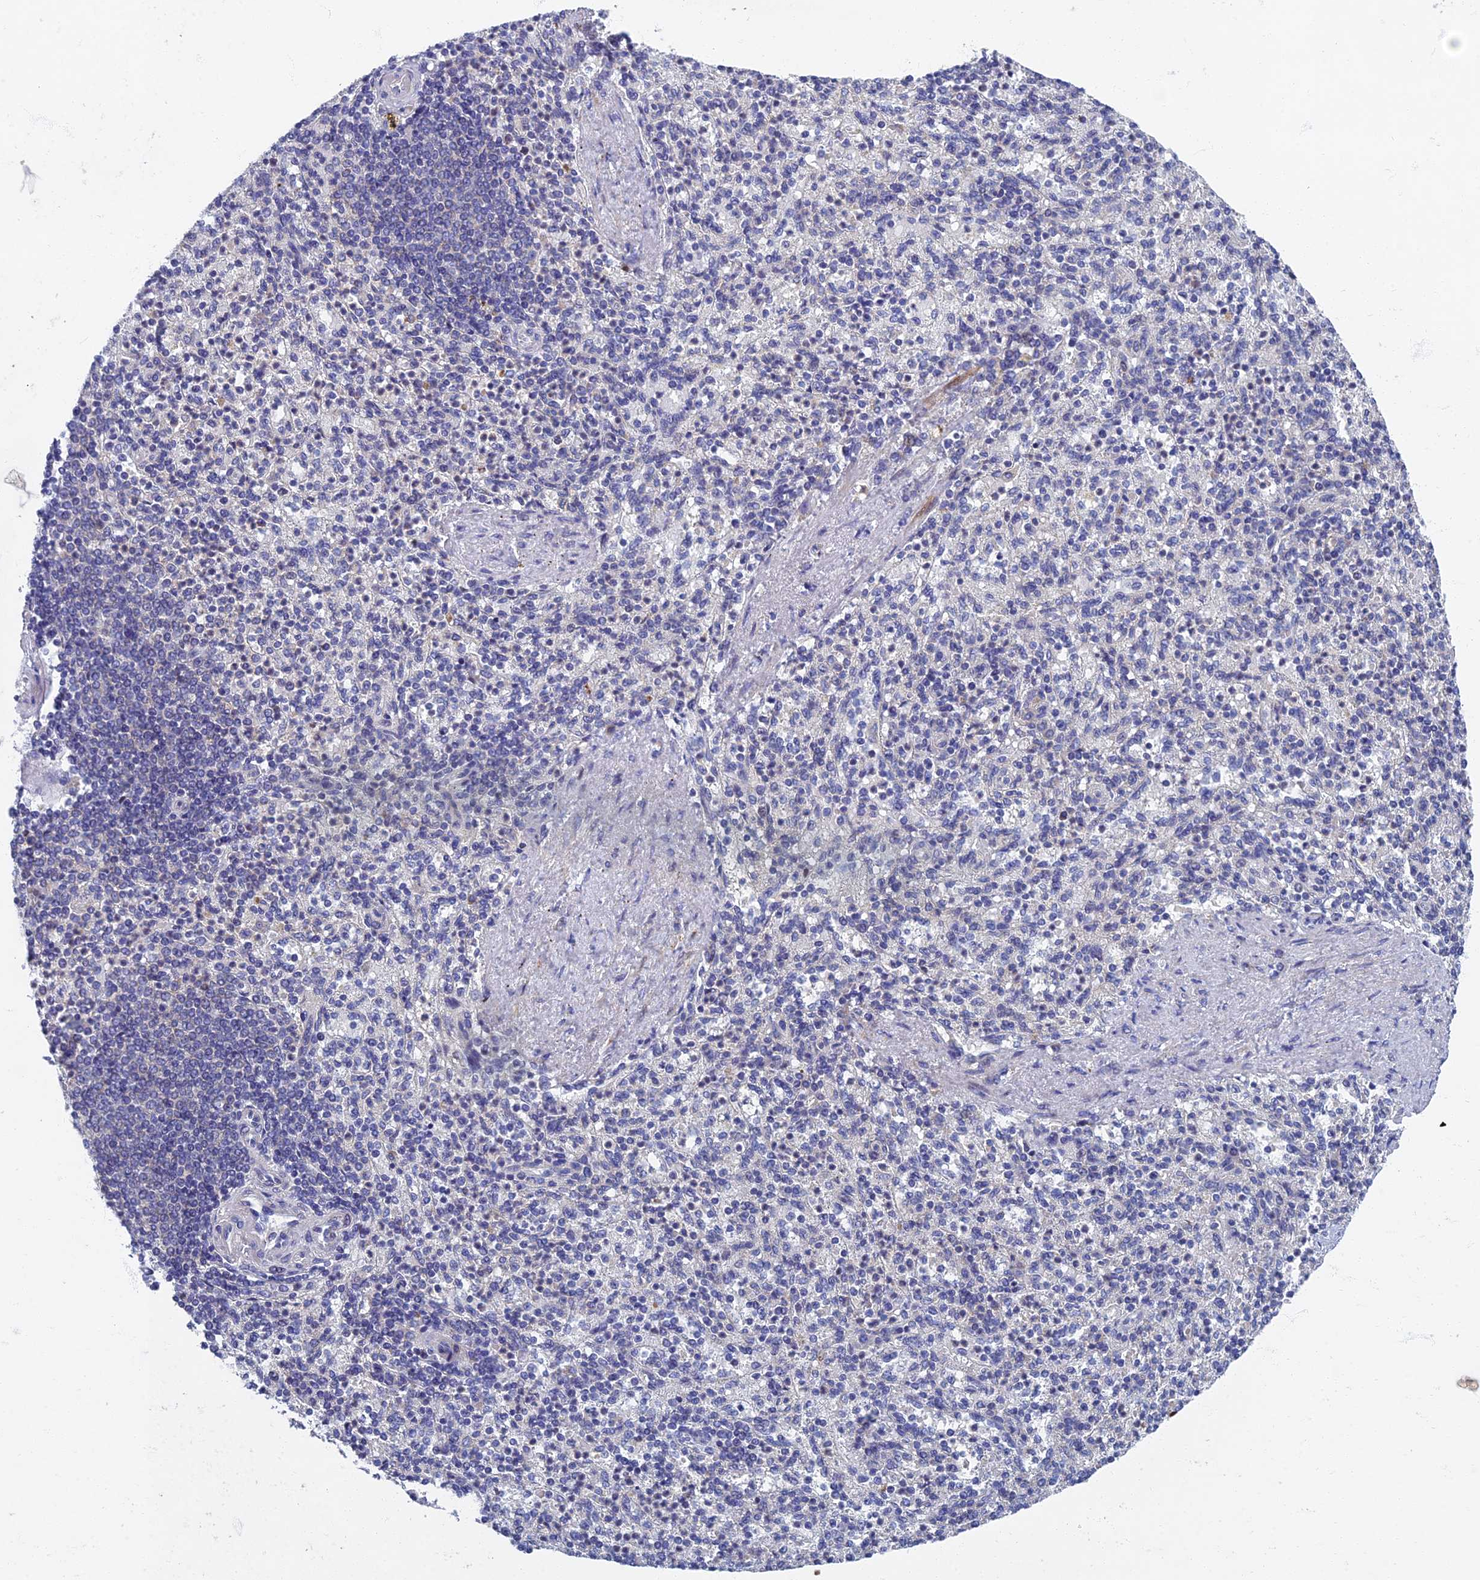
{"staining": {"intensity": "negative", "quantity": "none", "location": "none"}, "tissue": "spleen", "cell_type": "Cells in red pulp", "image_type": "normal", "snomed": [{"axis": "morphology", "description": "Normal tissue, NOS"}, {"axis": "topography", "description": "Spleen"}], "caption": "Micrograph shows no significant protein staining in cells in red pulp of unremarkable spleen.", "gene": "SPIN4", "patient": {"sex": "female", "age": 74}}